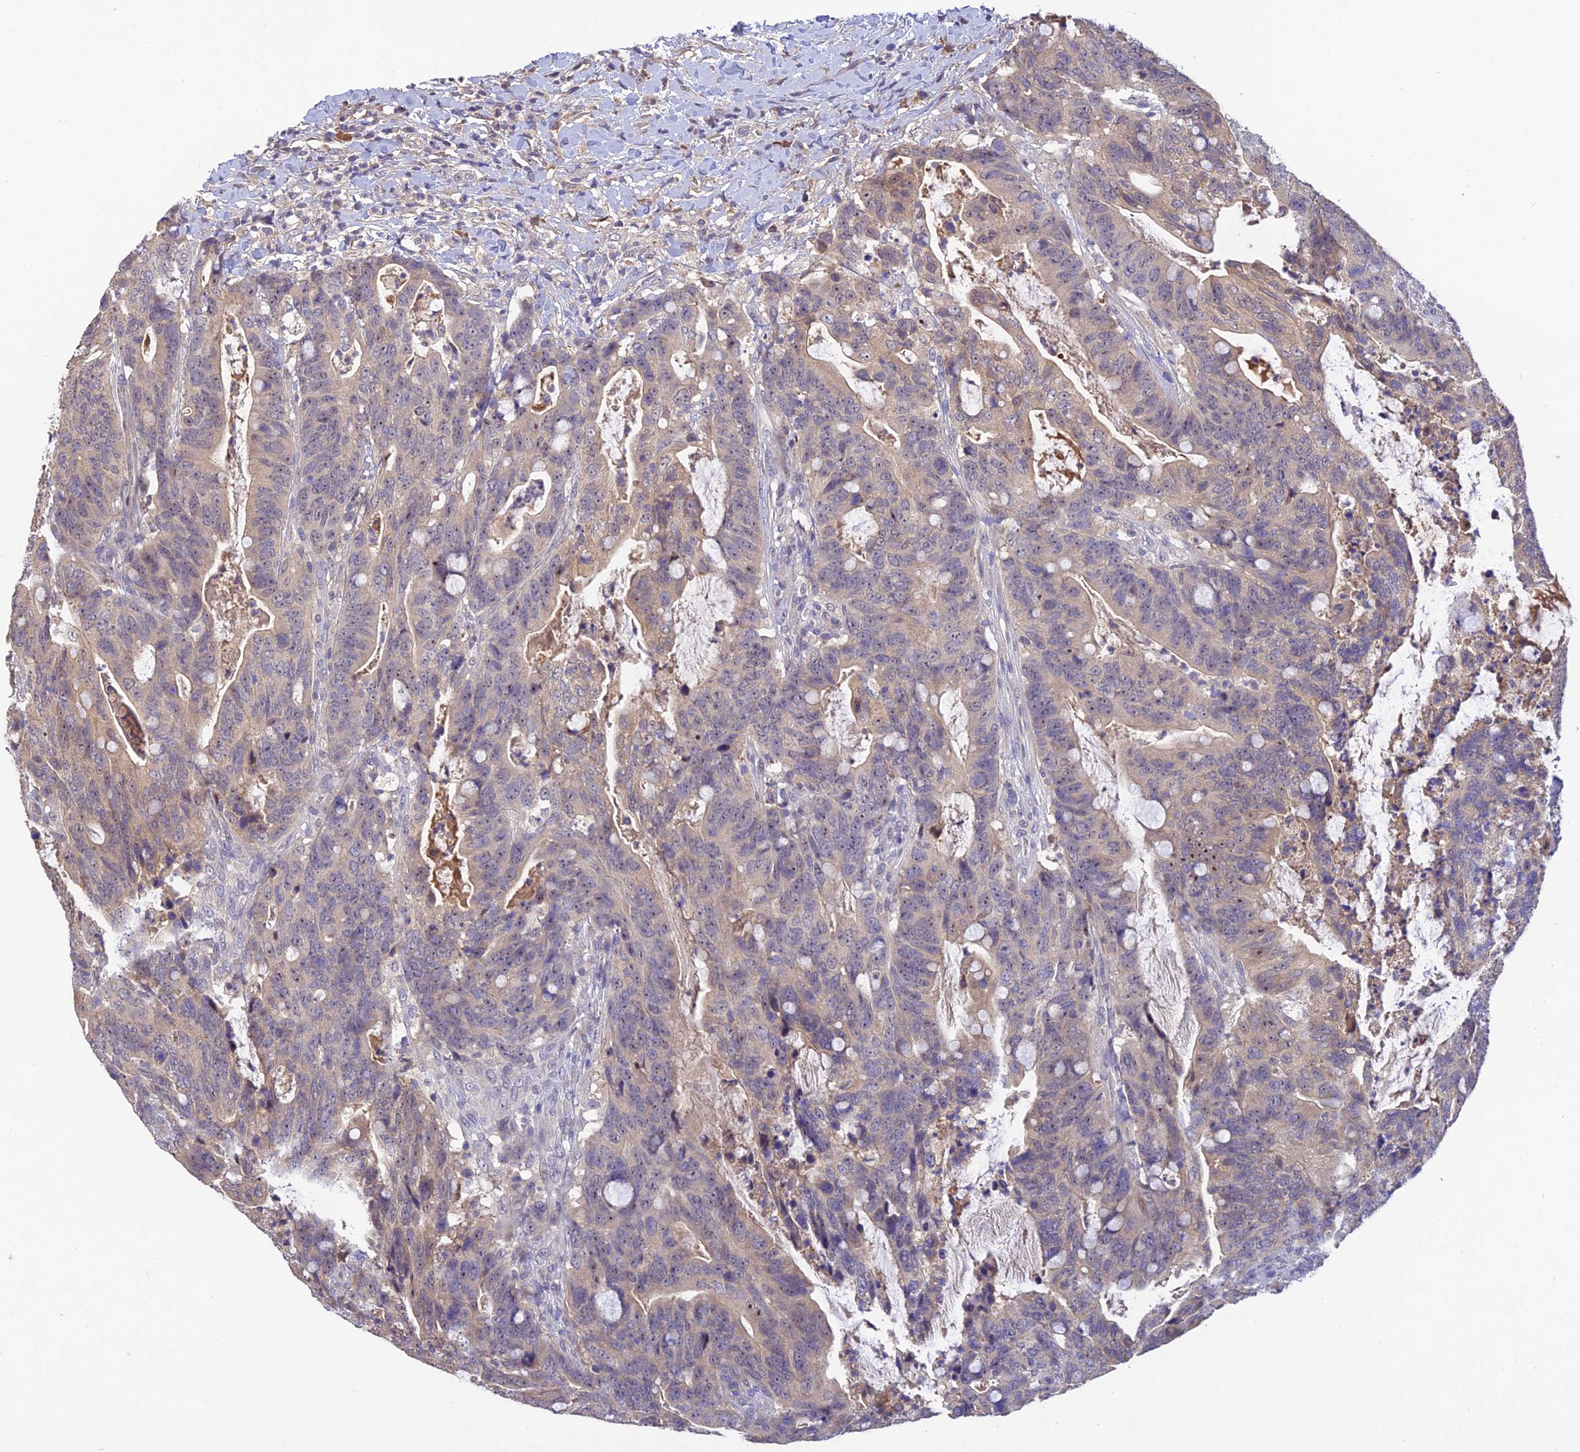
{"staining": {"intensity": "weak", "quantity": "25%-75%", "location": "cytoplasmic/membranous"}, "tissue": "colorectal cancer", "cell_type": "Tumor cells", "image_type": "cancer", "snomed": [{"axis": "morphology", "description": "Adenocarcinoma, NOS"}, {"axis": "topography", "description": "Colon"}], "caption": "Weak cytoplasmic/membranous expression is appreciated in approximately 25%-75% of tumor cells in colorectal cancer (adenocarcinoma). The staining was performed using DAB, with brown indicating positive protein expression. Nuclei are stained blue with hematoxylin.", "gene": "DENND5B", "patient": {"sex": "female", "age": 82}}